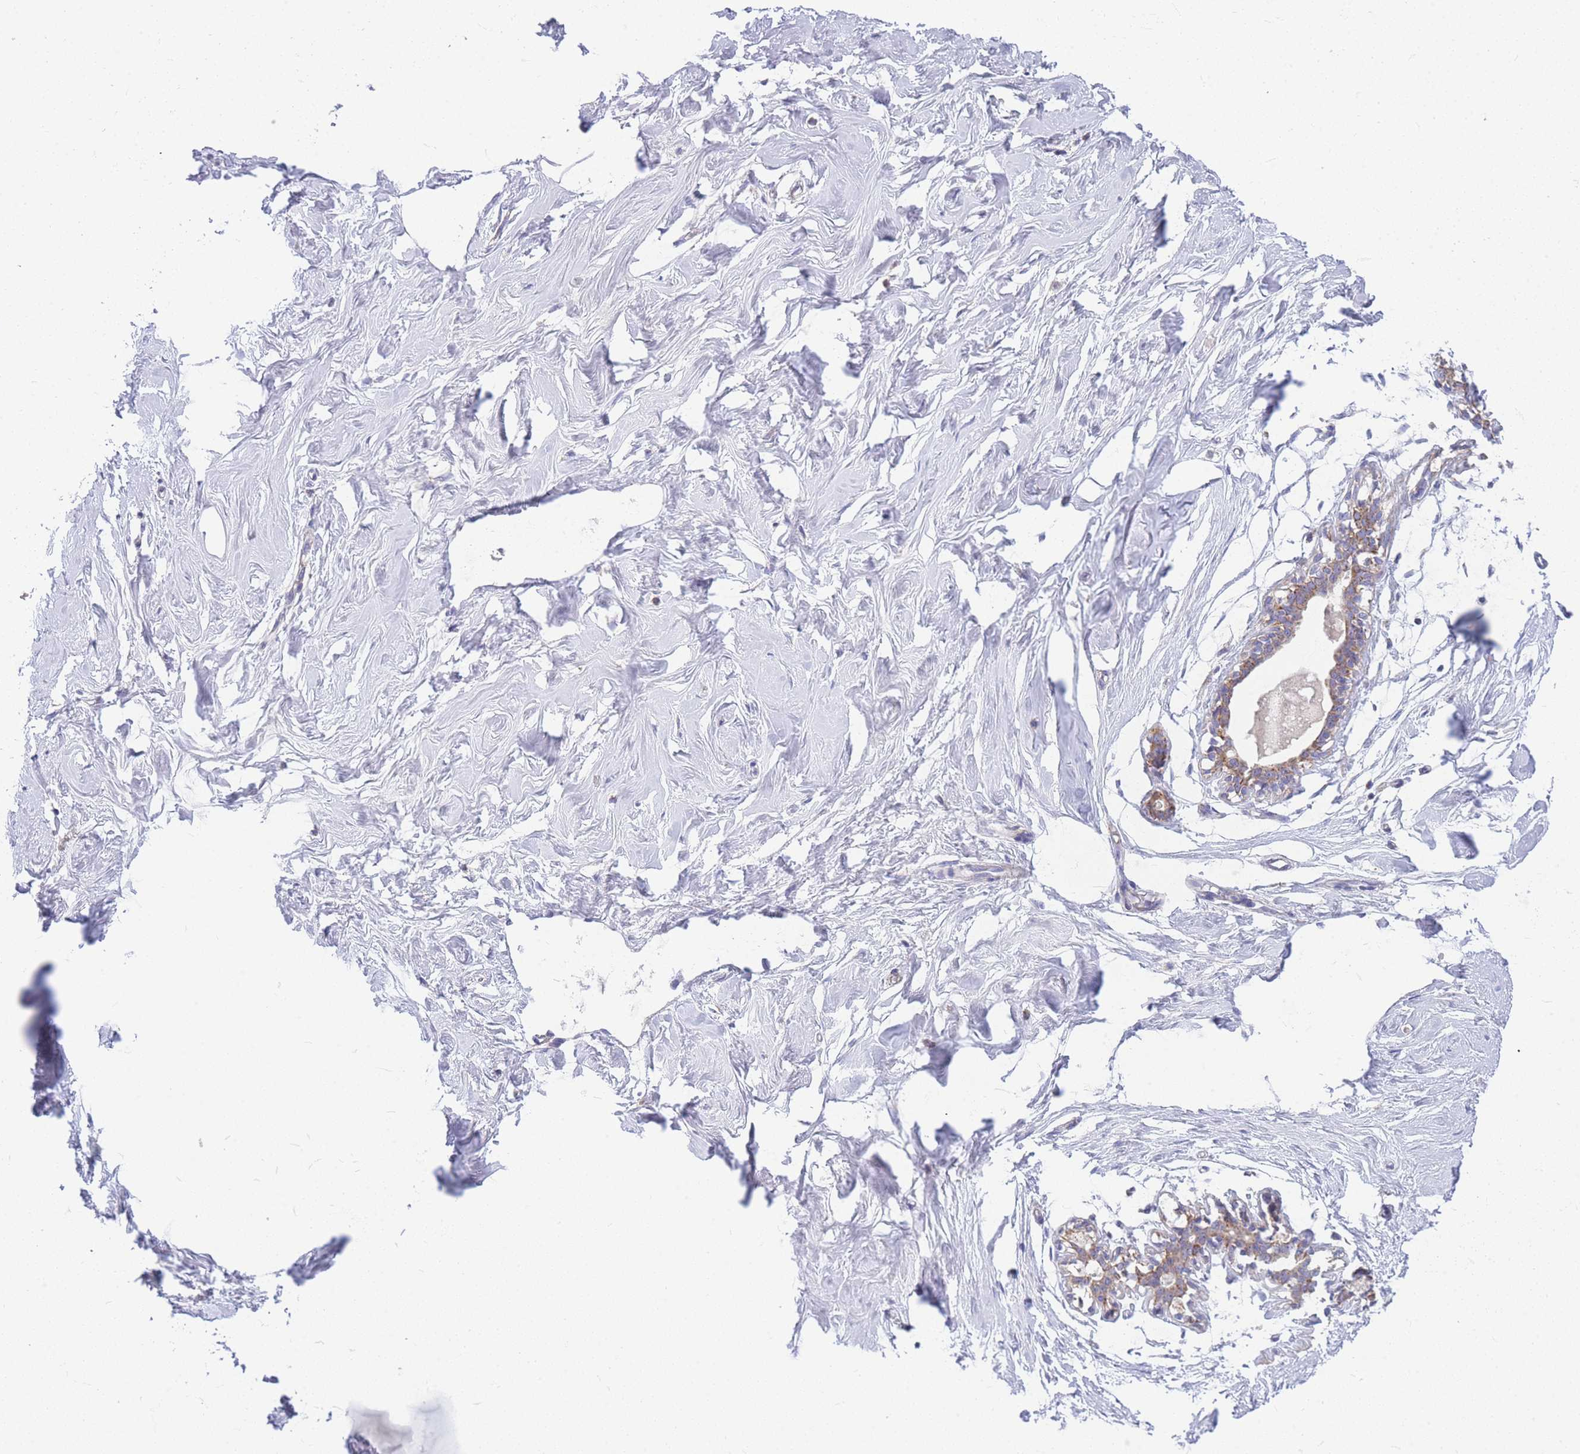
{"staining": {"intensity": "negative", "quantity": "none", "location": "none"}, "tissue": "breast", "cell_type": "Adipocytes", "image_type": "normal", "snomed": [{"axis": "morphology", "description": "Normal tissue, NOS"}, {"axis": "morphology", "description": "Adenoma, NOS"}, {"axis": "topography", "description": "Breast"}], "caption": "Photomicrograph shows no significant protein positivity in adipocytes of unremarkable breast. Nuclei are stained in blue.", "gene": "MRPS11", "patient": {"sex": "female", "age": 23}}